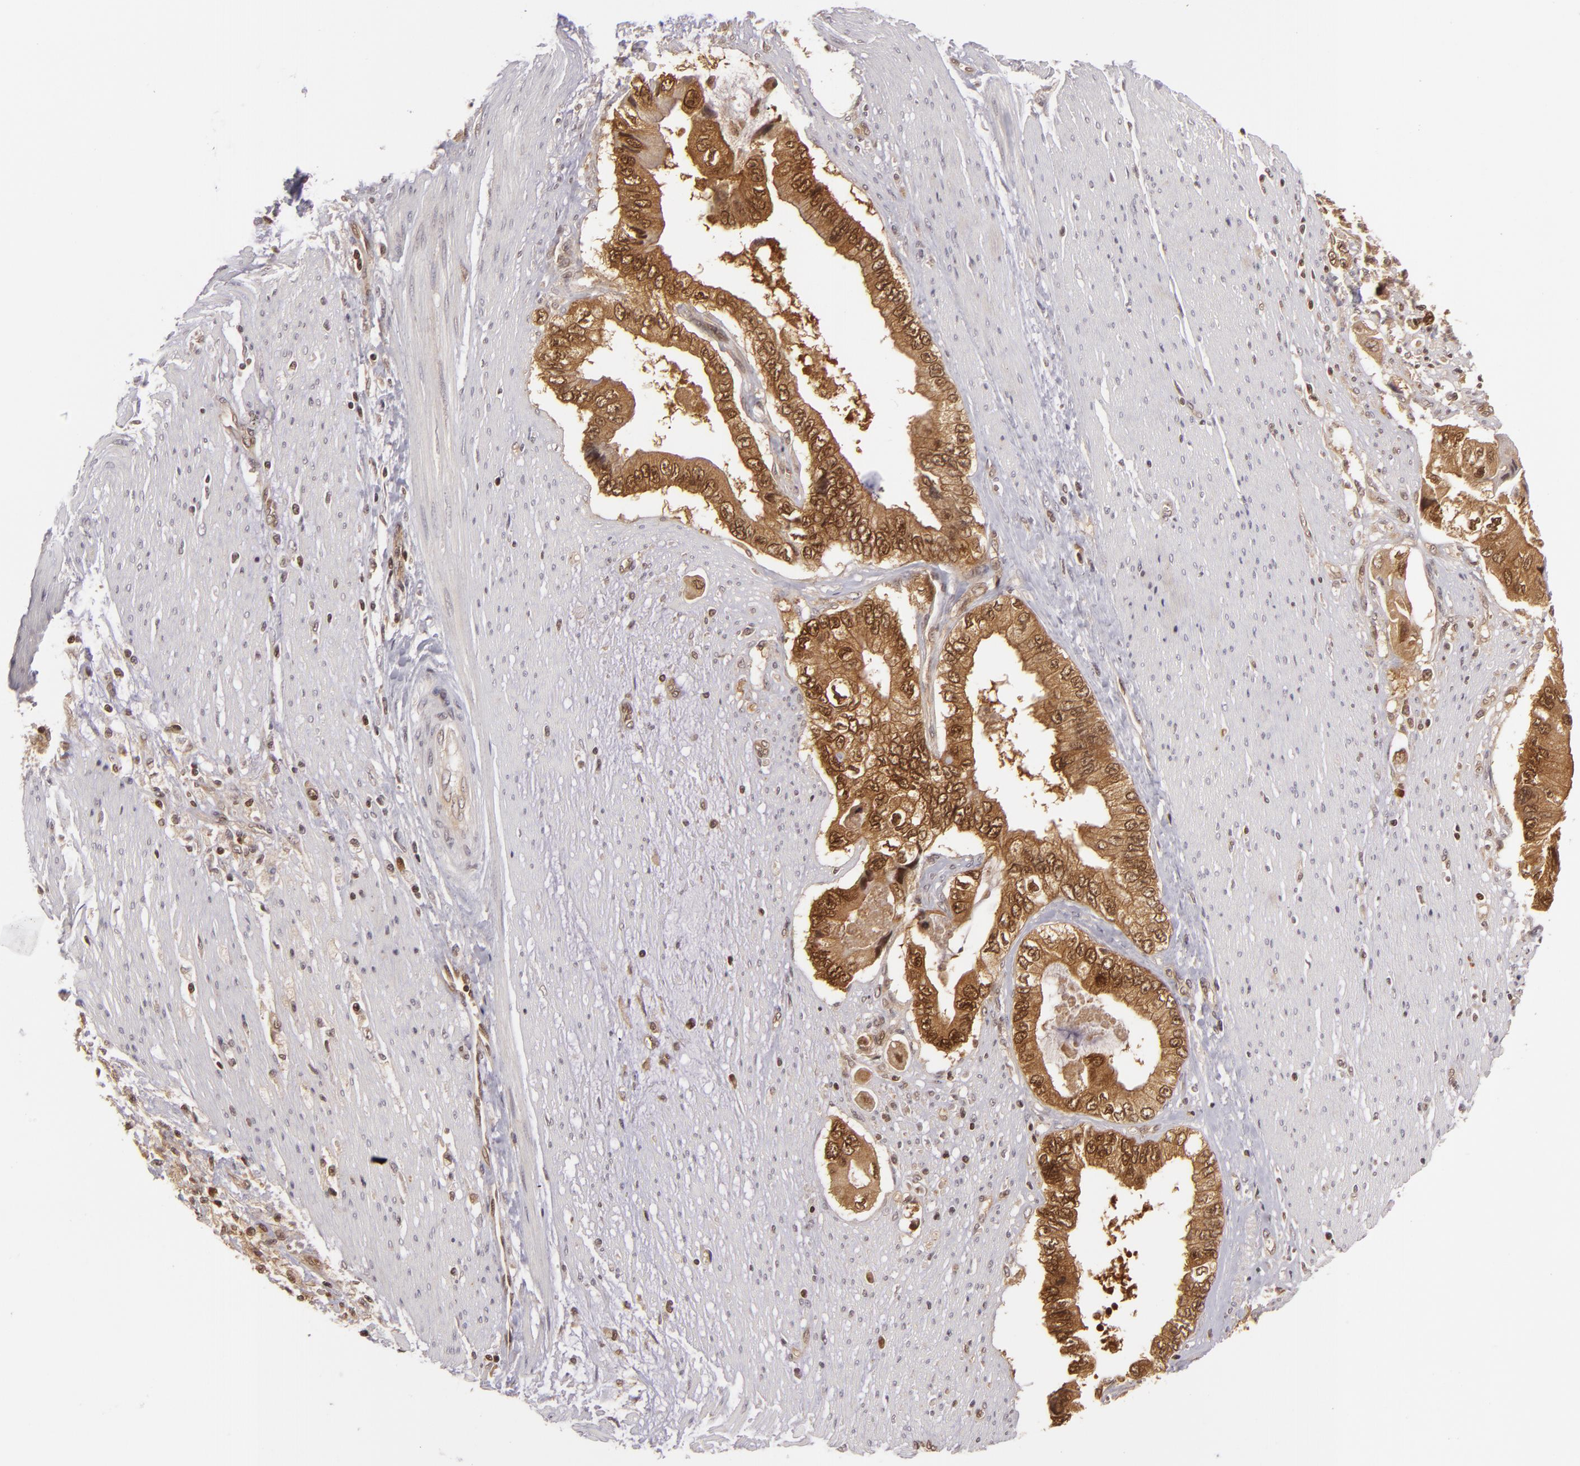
{"staining": {"intensity": "strong", "quantity": ">75%", "location": "cytoplasmic/membranous,nuclear"}, "tissue": "pancreatic cancer", "cell_type": "Tumor cells", "image_type": "cancer", "snomed": [{"axis": "morphology", "description": "Adenocarcinoma, NOS"}, {"axis": "topography", "description": "Pancreas"}, {"axis": "topography", "description": "Stomach, upper"}], "caption": "Protein staining of pancreatic cancer tissue displays strong cytoplasmic/membranous and nuclear positivity in approximately >75% of tumor cells.", "gene": "ZBTB33", "patient": {"sex": "male", "age": 77}}